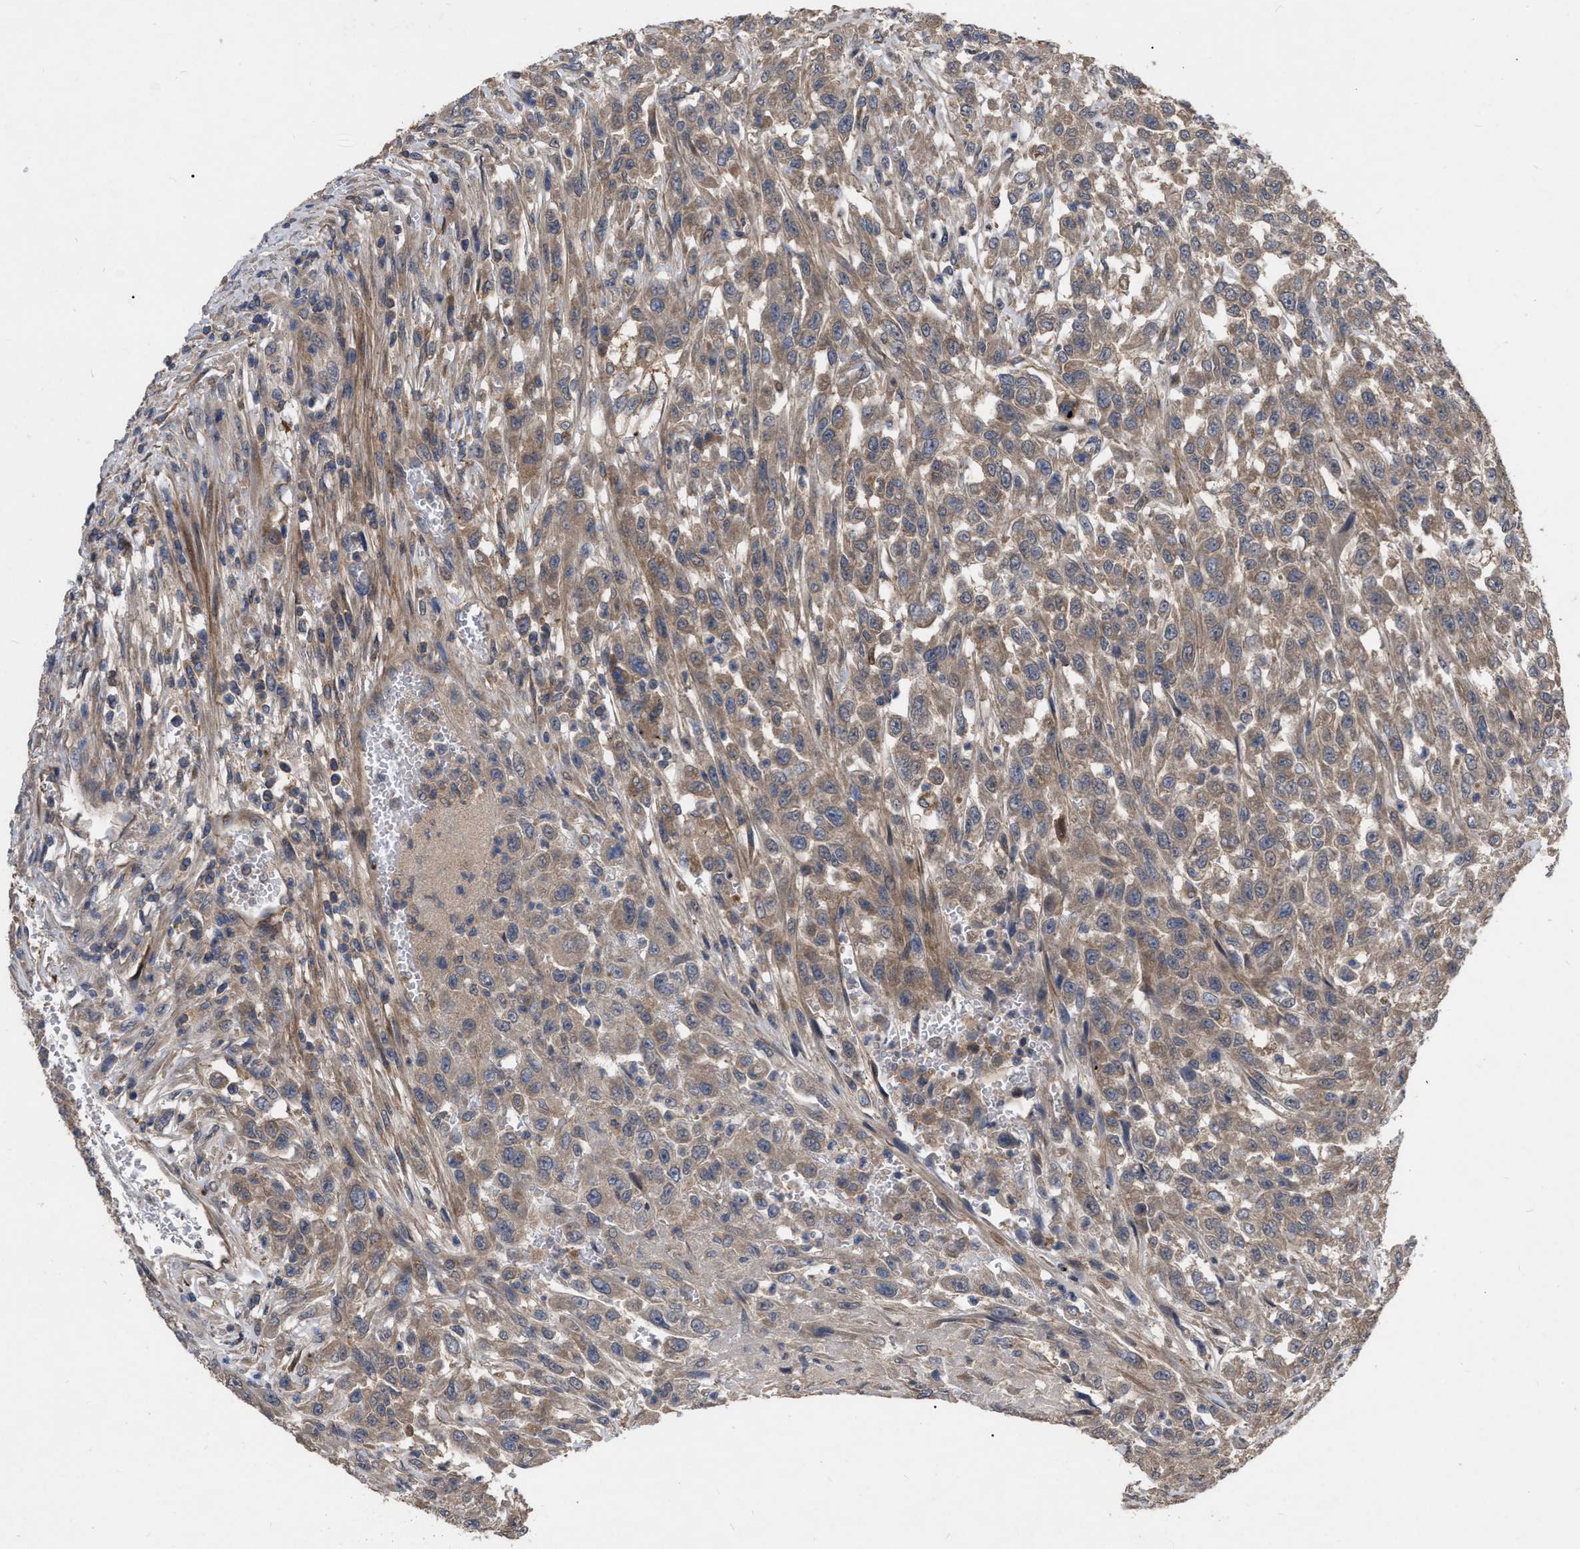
{"staining": {"intensity": "moderate", "quantity": ">75%", "location": "cytoplasmic/membranous"}, "tissue": "urothelial cancer", "cell_type": "Tumor cells", "image_type": "cancer", "snomed": [{"axis": "morphology", "description": "Urothelial carcinoma, High grade"}, {"axis": "topography", "description": "Urinary bladder"}], "caption": "Protein expression by IHC exhibits moderate cytoplasmic/membranous staining in approximately >75% of tumor cells in urothelial cancer.", "gene": "CDKN2C", "patient": {"sex": "male", "age": 46}}